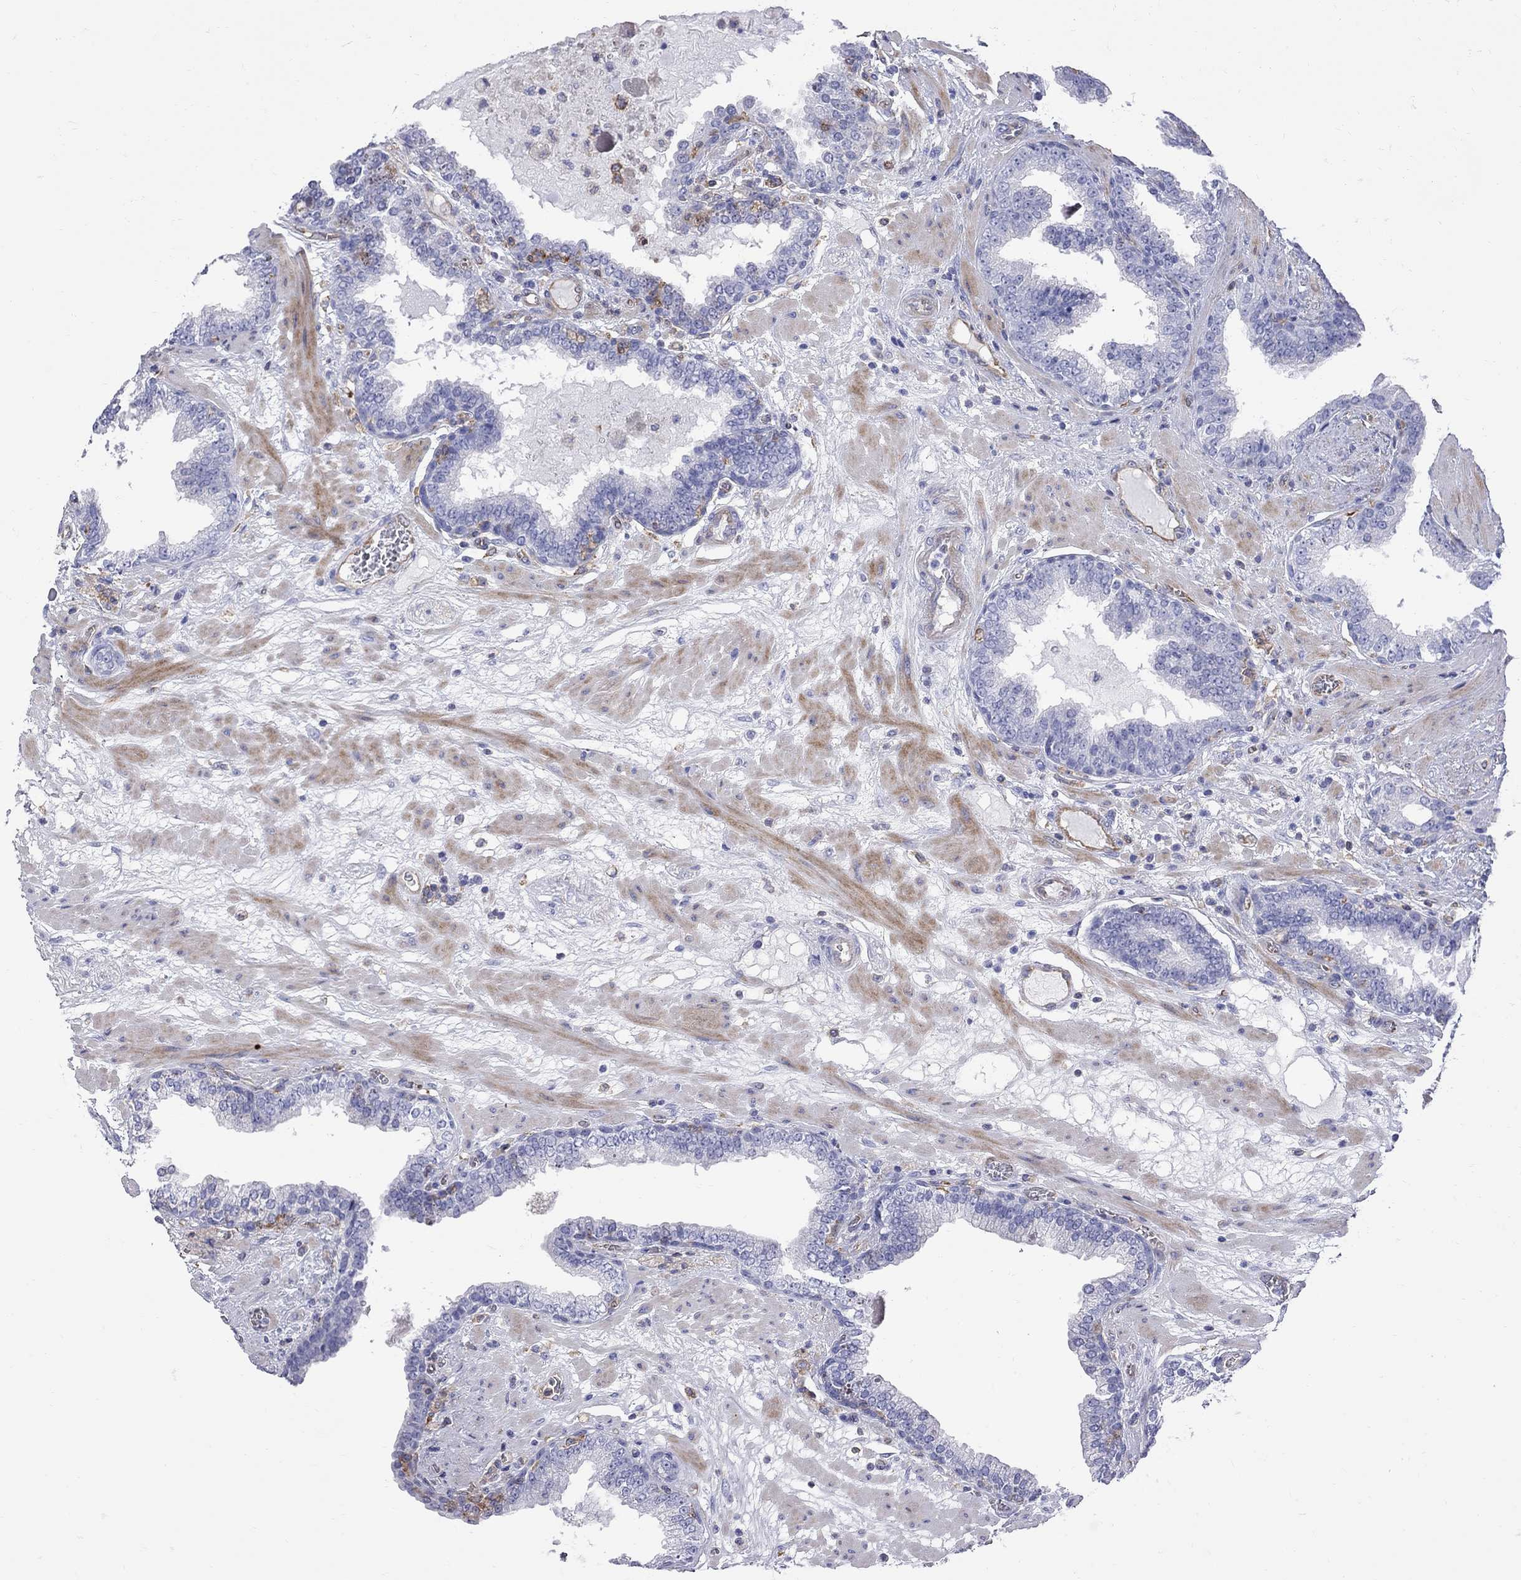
{"staining": {"intensity": "negative", "quantity": "none", "location": "none"}, "tissue": "prostate cancer", "cell_type": "Tumor cells", "image_type": "cancer", "snomed": [{"axis": "morphology", "description": "Adenocarcinoma, Low grade"}, {"axis": "topography", "description": "Prostate"}], "caption": "Immunohistochemical staining of prostate cancer reveals no significant expression in tumor cells. The staining is performed using DAB brown chromogen with nuclei counter-stained in using hematoxylin.", "gene": "ABI3", "patient": {"sex": "male", "age": 60}}